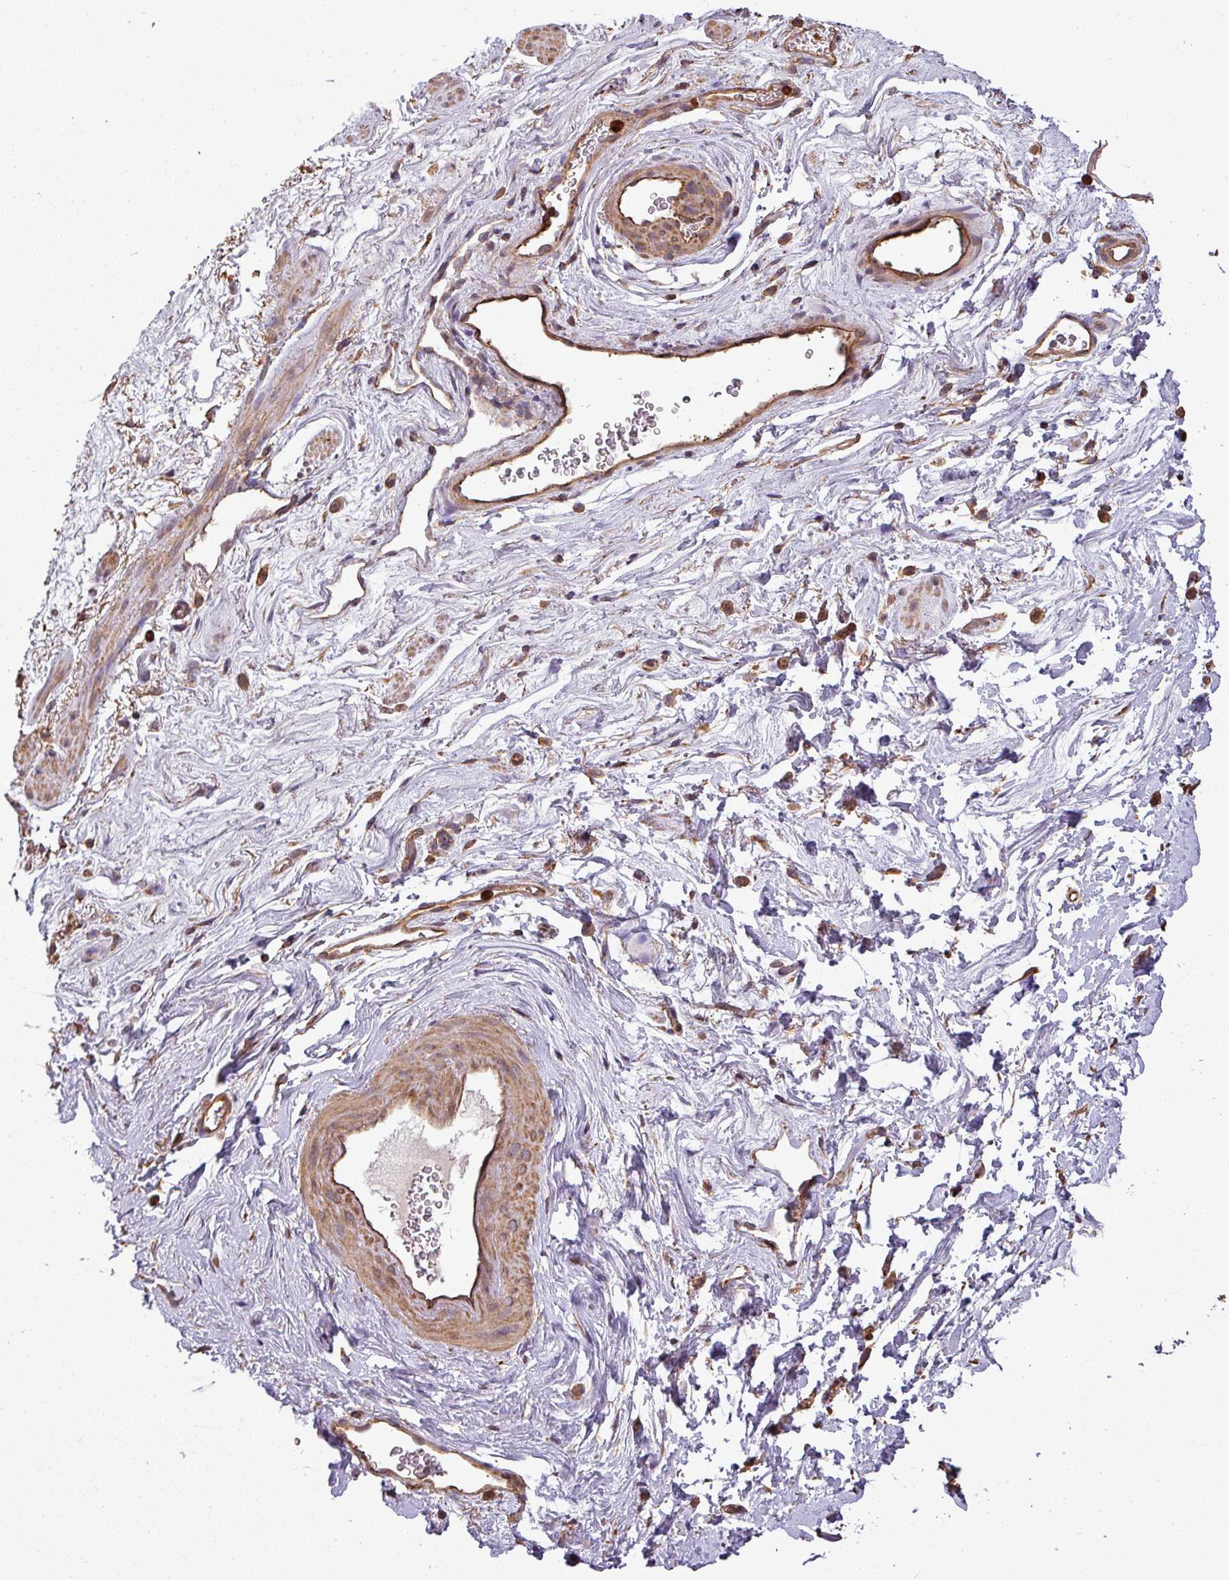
{"staining": {"intensity": "moderate", "quantity": "25%-75%", "location": "cytoplasmic/membranous"}, "tissue": "smooth muscle", "cell_type": "Smooth muscle cells", "image_type": "normal", "snomed": [{"axis": "morphology", "description": "Normal tissue, NOS"}, {"axis": "topography", "description": "Smooth muscle"}, {"axis": "topography", "description": "Peripheral nerve tissue"}], "caption": "Immunohistochemistry staining of benign smooth muscle, which shows medium levels of moderate cytoplasmic/membranous positivity in approximately 25%-75% of smooth muscle cells indicating moderate cytoplasmic/membranous protein expression. The staining was performed using DAB (3,3'-diaminobenzidine) (brown) for protein detection and nuclei were counterstained in hematoxylin (blue).", "gene": "PLEKHM1", "patient": {"sex": "male", "age": 69}}